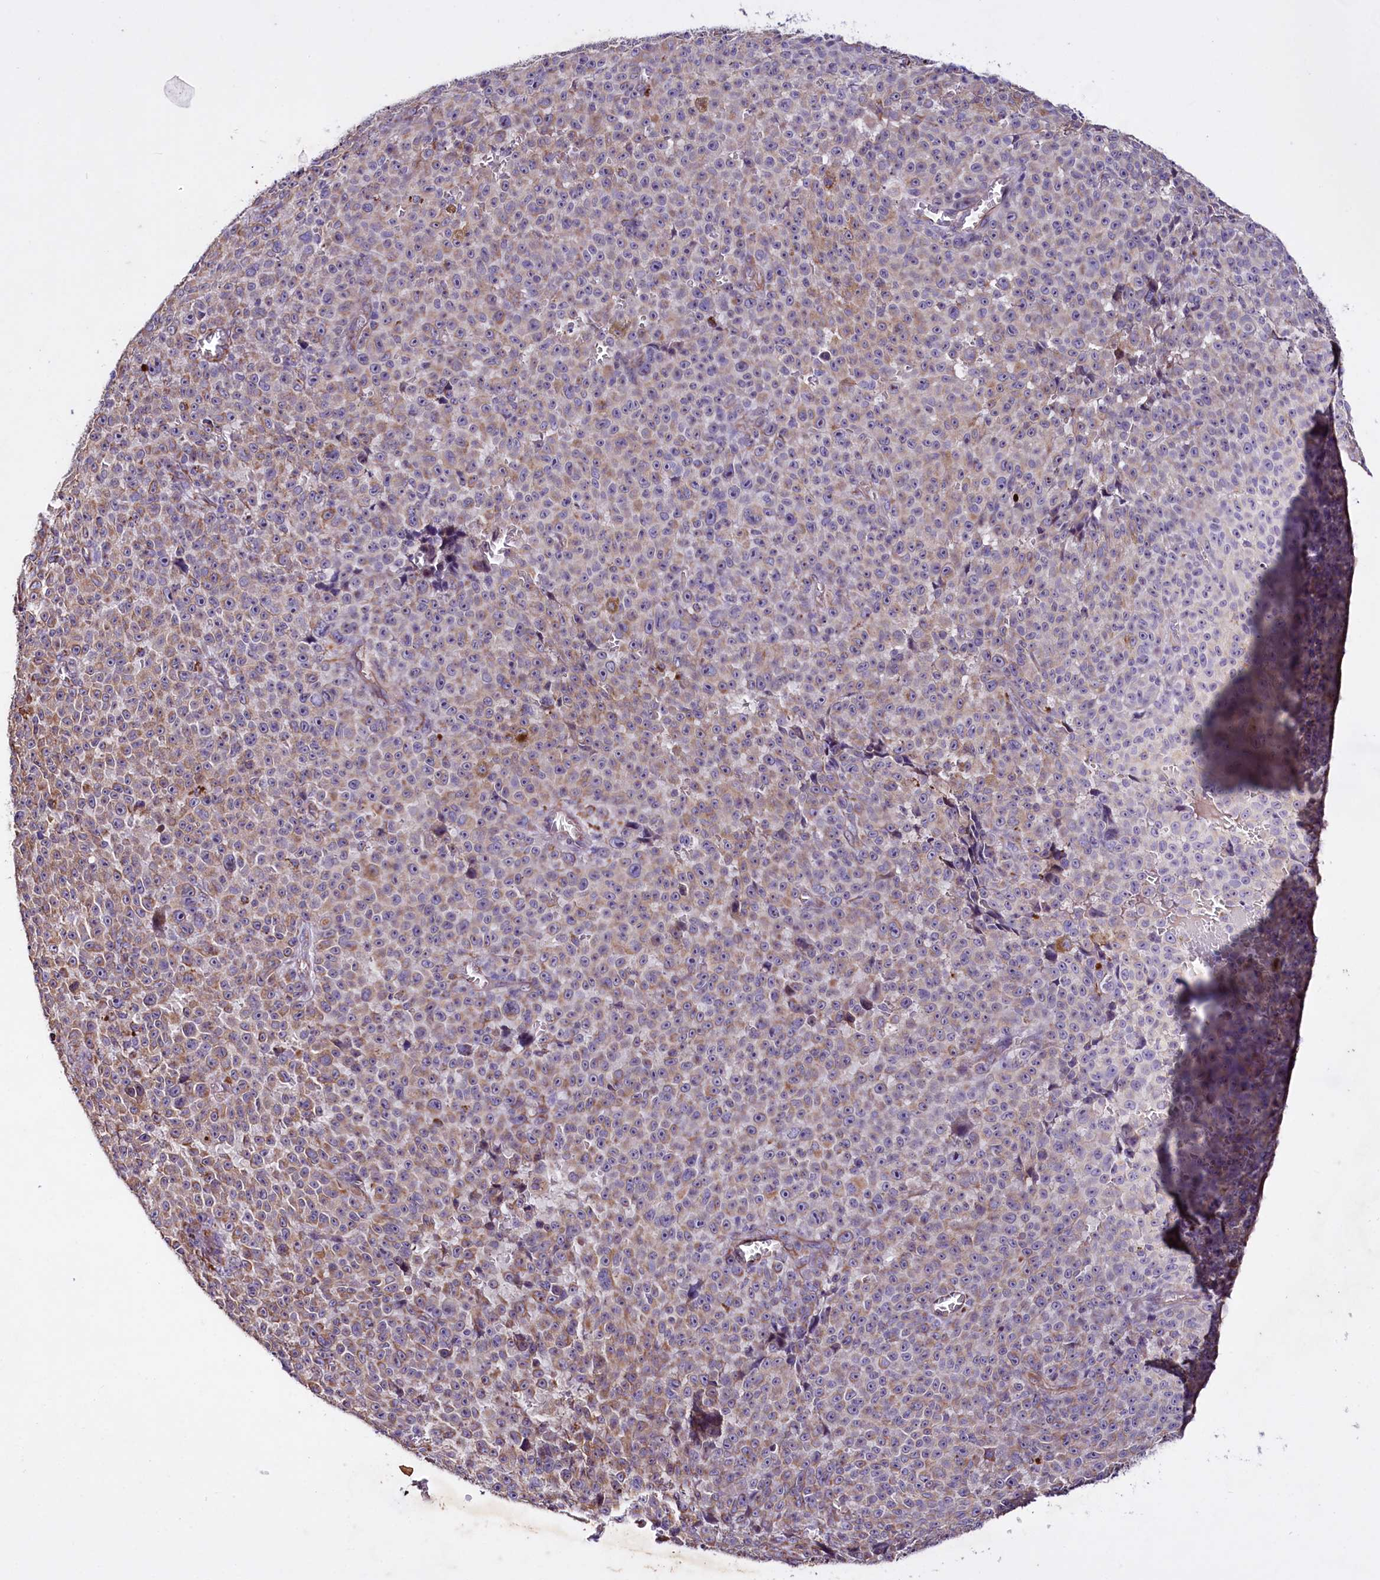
{"staining": {"intensity": "weak", "quantity": ">75%", "location": "cytoplasmic/membranous"}, "tissue": "melanoma", "cell_type": "Tumor cells", "image_type": "cancer", "snomed": [{"axis": "morphology", "description": "Malignant melanoma, NOS"}, {"axis": "topography", "description": "Skin"}], "caption": "Immunohistochemistry of human malignant melanoma reveals low levels of weak cytoplasmic/membranous expression in approximately >75% of tumor cells.", "gene": "SLC7A1", "patient": {"sex": "female", "age": 82}}